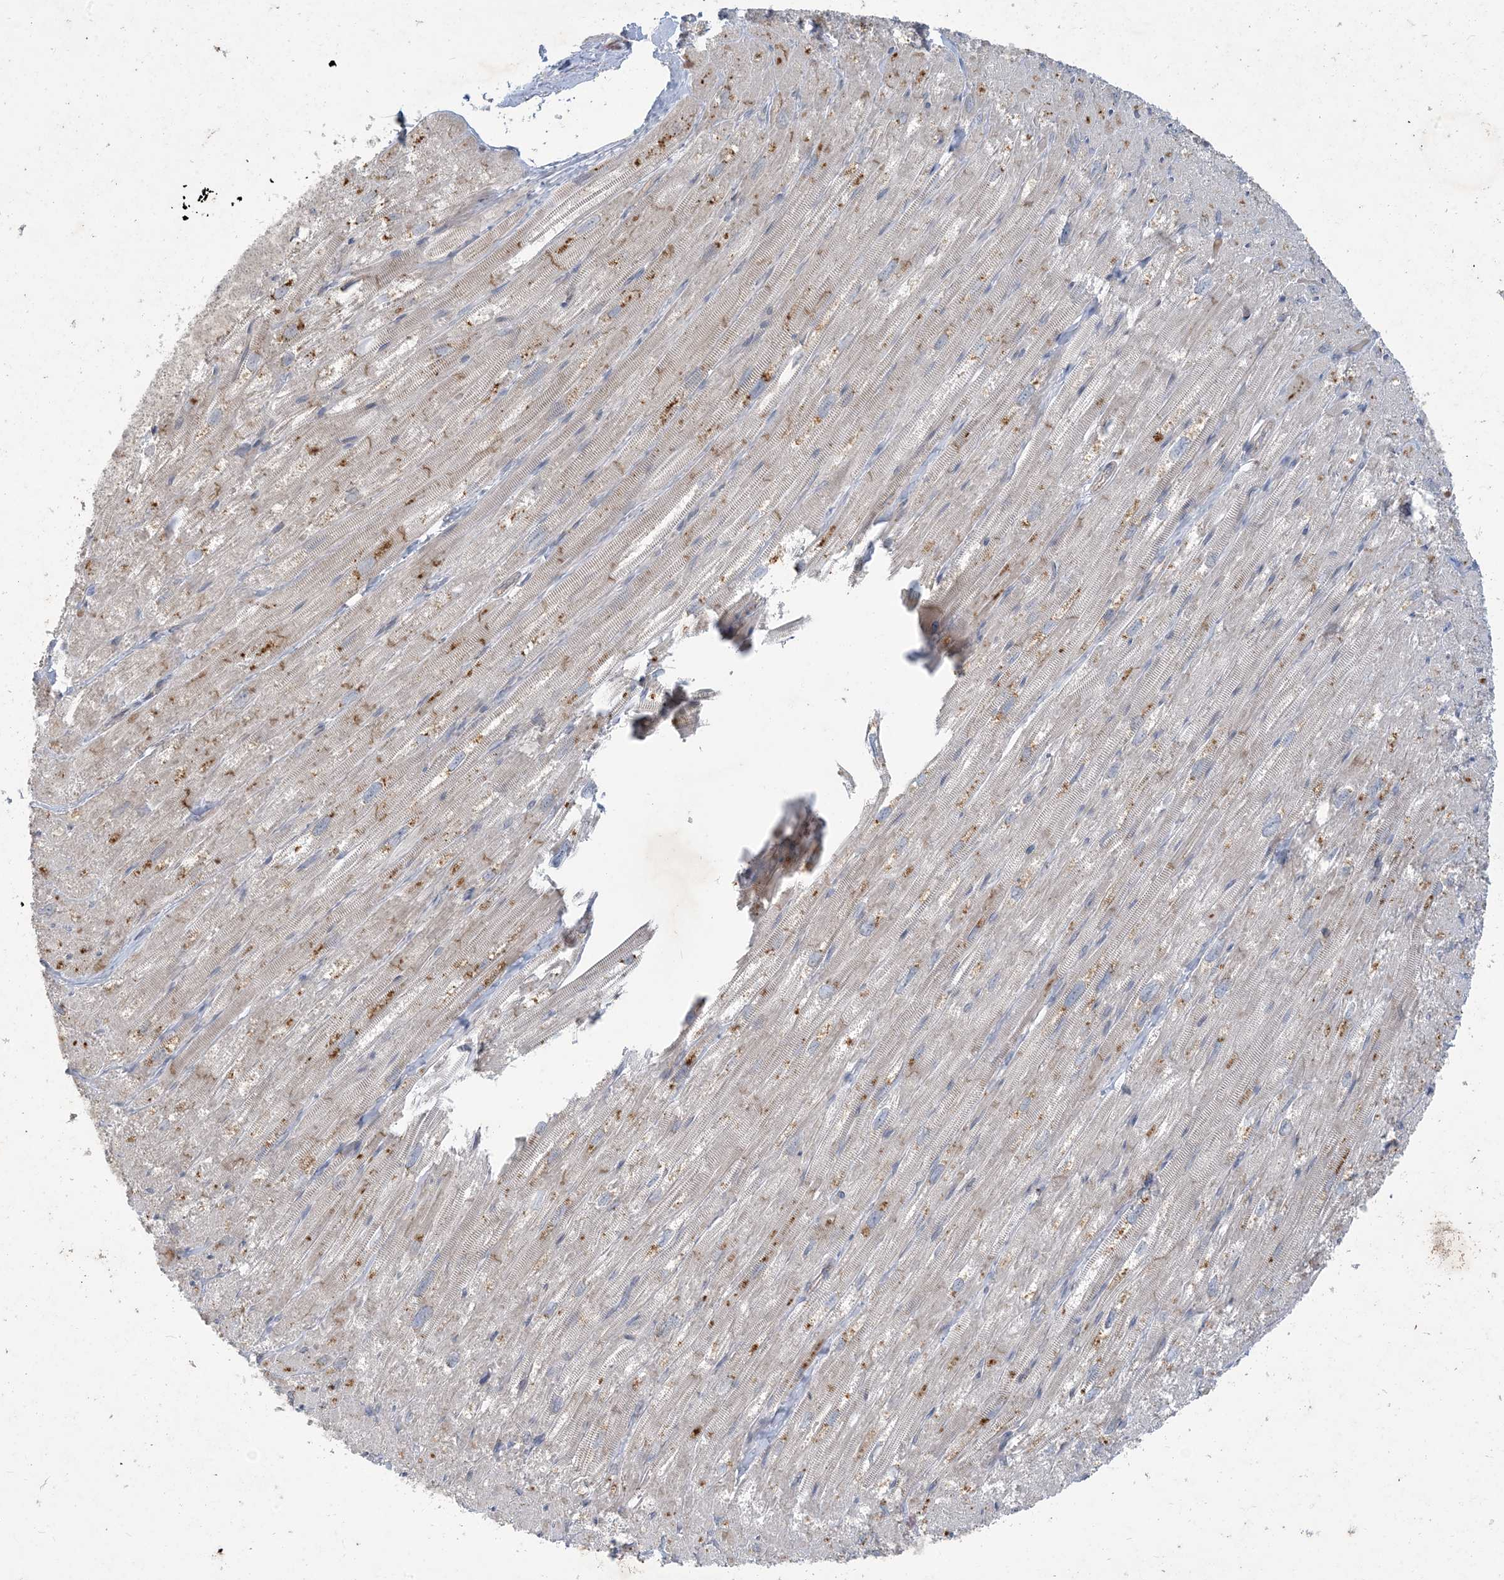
{"staining": {"intensity": "moderate", "quantity": "25%-75%", "location": "cytoplasmic/membranous"}, "tissue": "heart muscle", "cell_type": "Cardiomyocytes", "image_type": "normal", "snomed": [{"axis": "morphology", "description": "Normal tissue, NOS"}, {"axis": "topography", "description": "Heart"}], "caption": "An immunohistochemistry (IHC) micrograph of unremarkable tissue is shown. Protein staining in brown labels moderate cytoplasmic/membranous positivity in heart muscle within cardiomyocytes.", "gene": "MRPS18A", "patient": {"sex": "male", "age": 50}}